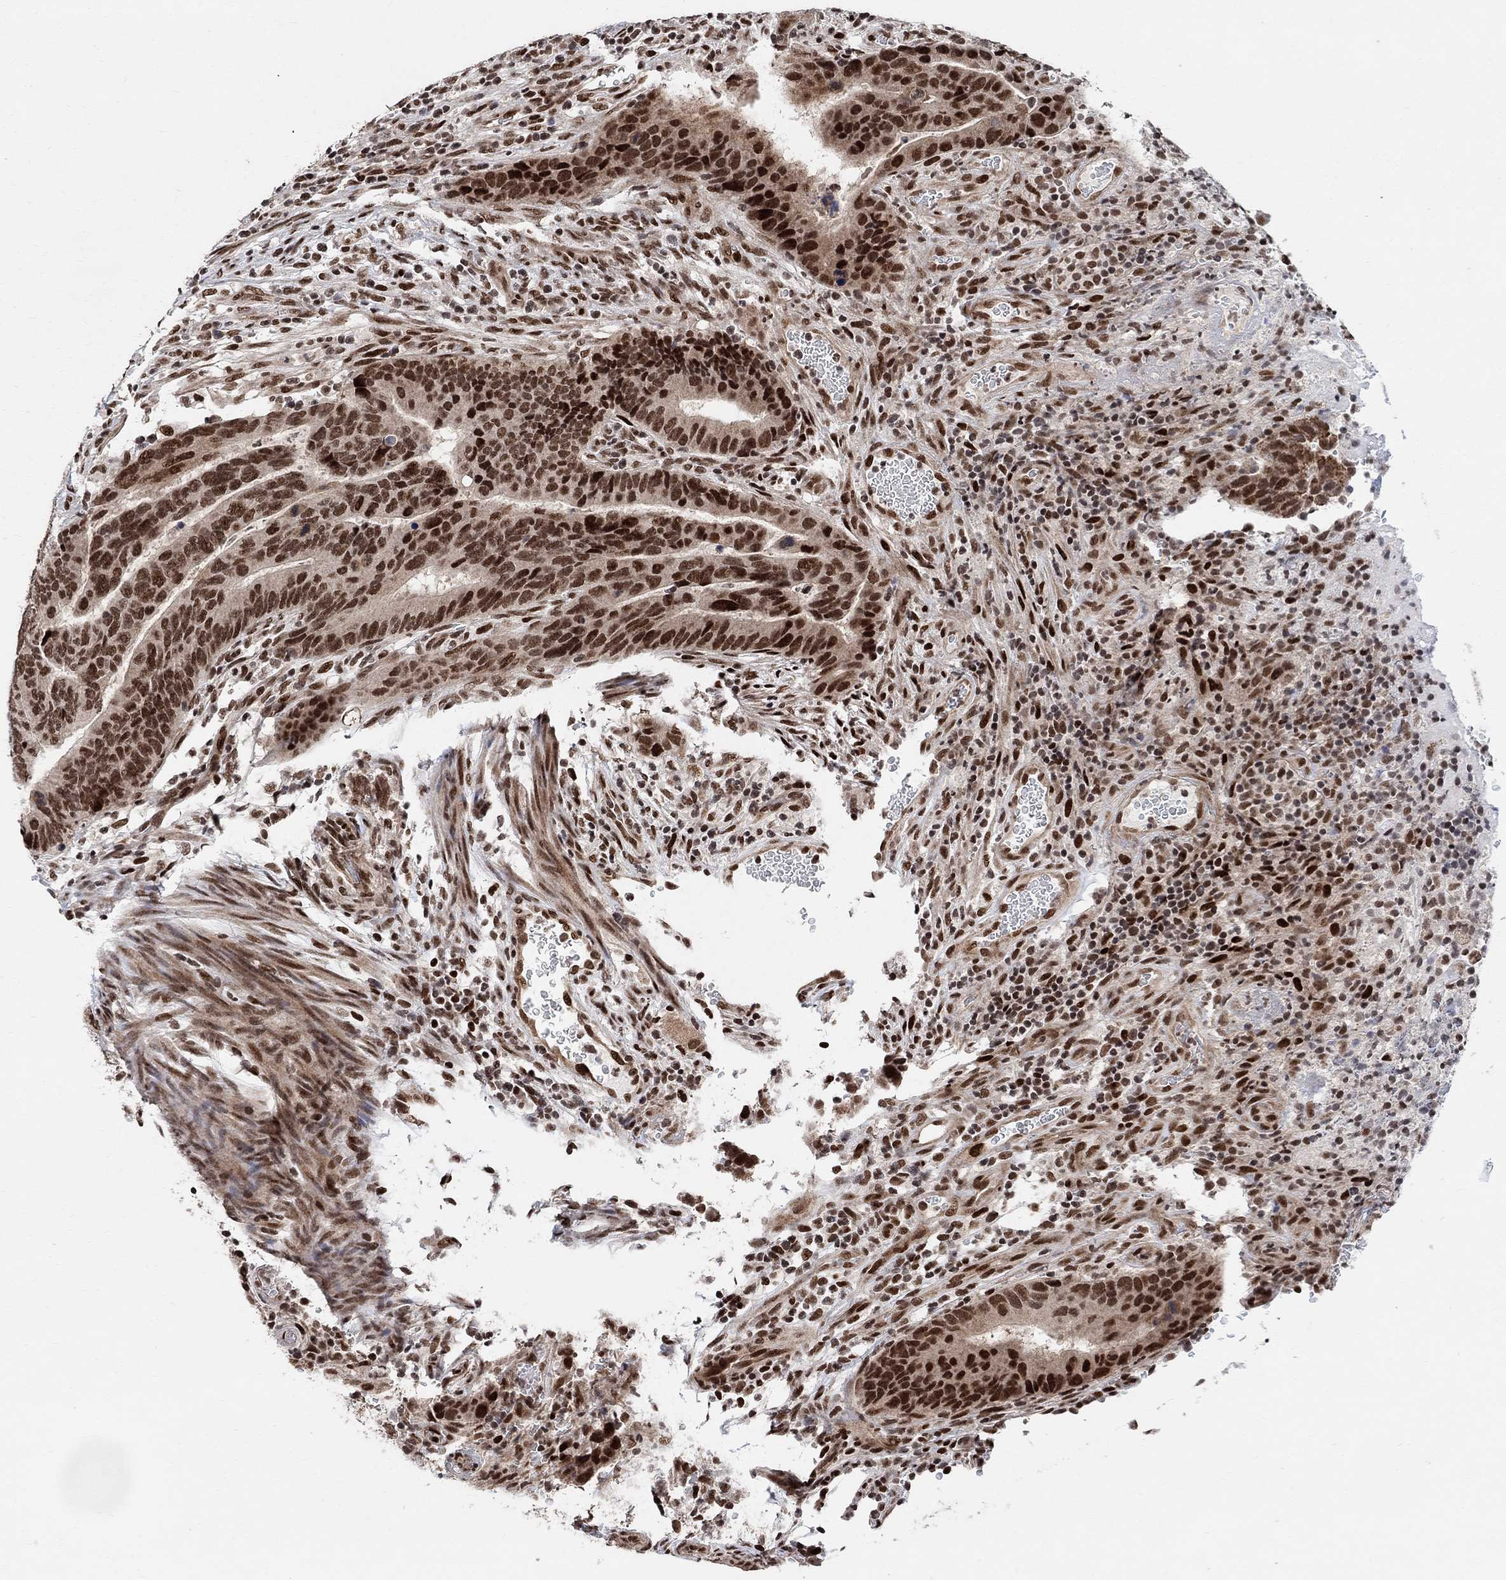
{"staining": {"intensity": "strong", "quantity": ">75%", "location": "nuclear"}, "tissue": "colorectal cancer", "cell_type": "Tumor cells", "image_type": "cancer", "snomed": [{"axis": "morphology", "description": "Adenocarcinoma, NOS"}, {"axis": "topography", "description": "Colon"}], "caption": "Protein staining reveals strong nuclear staining in about >75% of tumor cells in adenocarcinoma (colorectal).", "gene": "E4F1", "patient": {"sex": "female", "age": 56}}